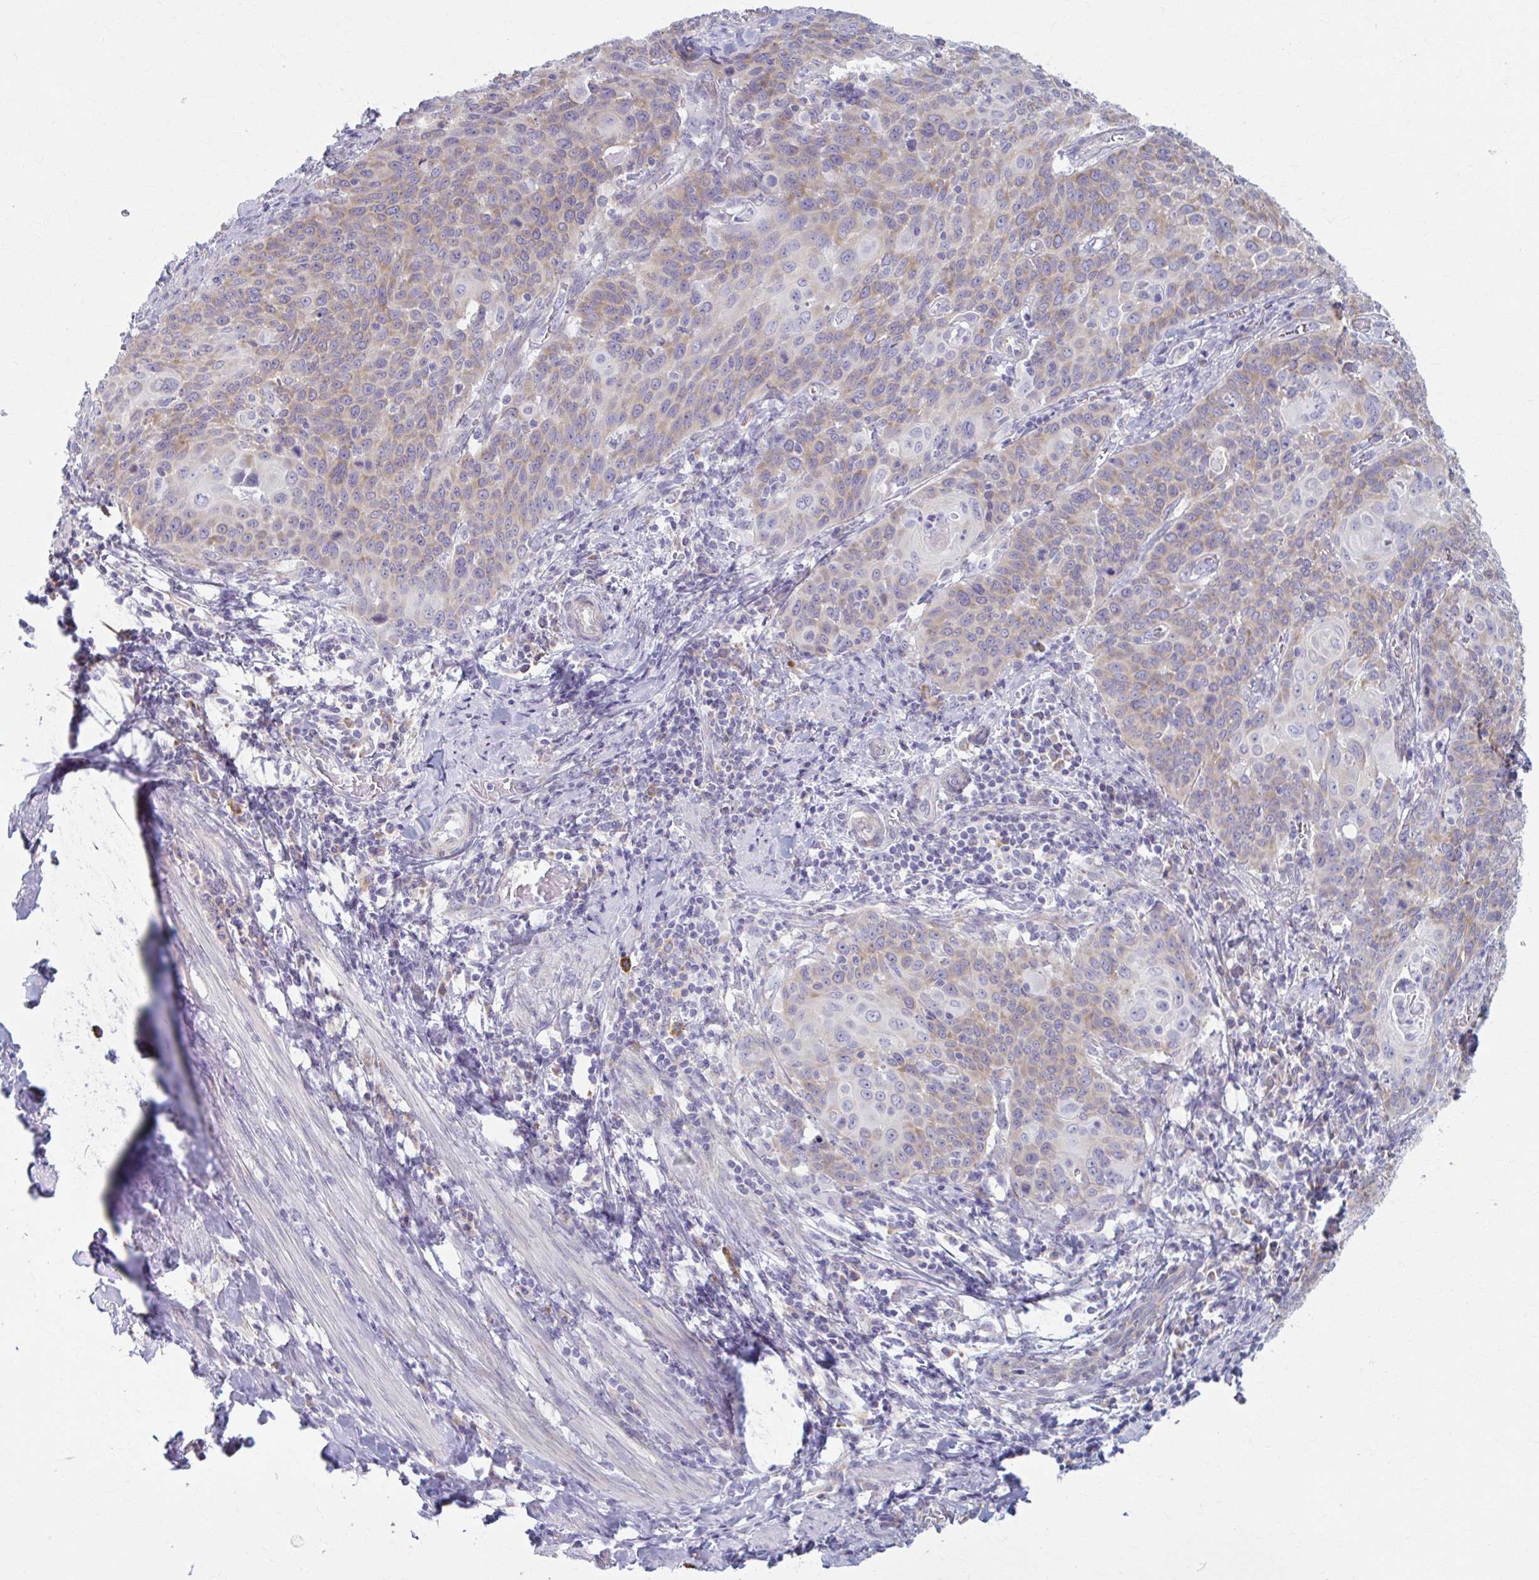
{"staining": {"intensity": "weak", "quantity": "25%-75%", "location": "cytoplasmic/membranous"}, "tissue": "cervical cancer", "cell_type": "Tumor cells", "image_type": "cancer", "snomed": [{"axis": "morphology", "description": "Squamous cell carcinoma, NOS"}, {"axis": "topography", "description": "Cervix"}], "caption": "Protein analysis of cervical cancer tissue shows weak cytoplasmic/membranous expression in approximately 25%-75% of tumor cells. (DAB (3,3'-diaminobenzidine) = brown stain, brightfield microscopy at high magnification).", "gene": "PRKRA", "patient": {"sex": "female", "age": 65}}